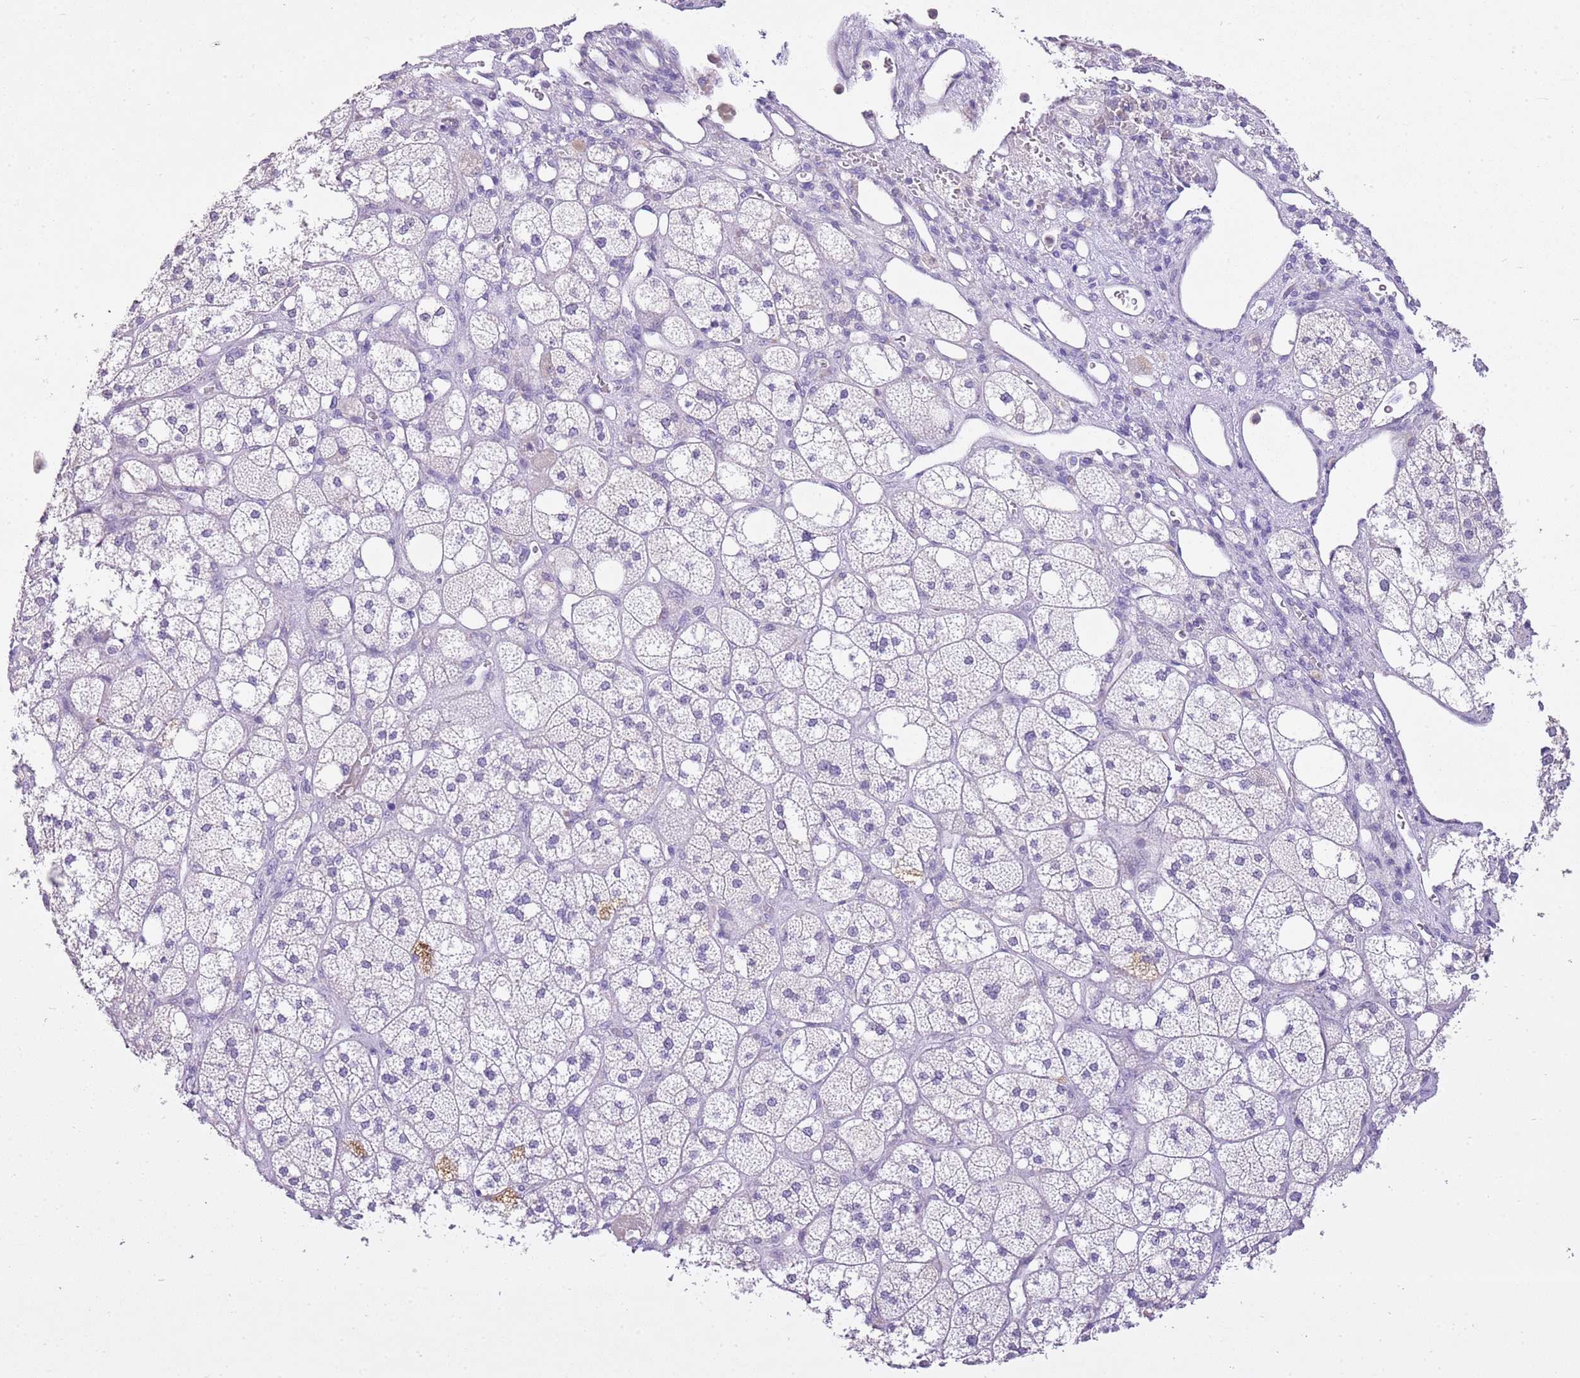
{"staining": {"intensity": "negative", "quantity": "none", "location": "none"}, "tissue": "adrenal gland", "cell_type": "Glandular cells", "image_type": "normal", "snomed": [{"axis": "morphology", "description": "Normal tissue, NOS"}, {"axis": "topography", "description": "Adrenal gland"}], "caption": "Glandular cells show no significant expression in unremarkable adrenal gland. (Brightfield microscopy of DAB (3,3'-diaminobenzidine) immunohistochemistry (IHC) at high magnification).", "gene": "XPO7", "patient": {"sex": "male", "age": 61}}